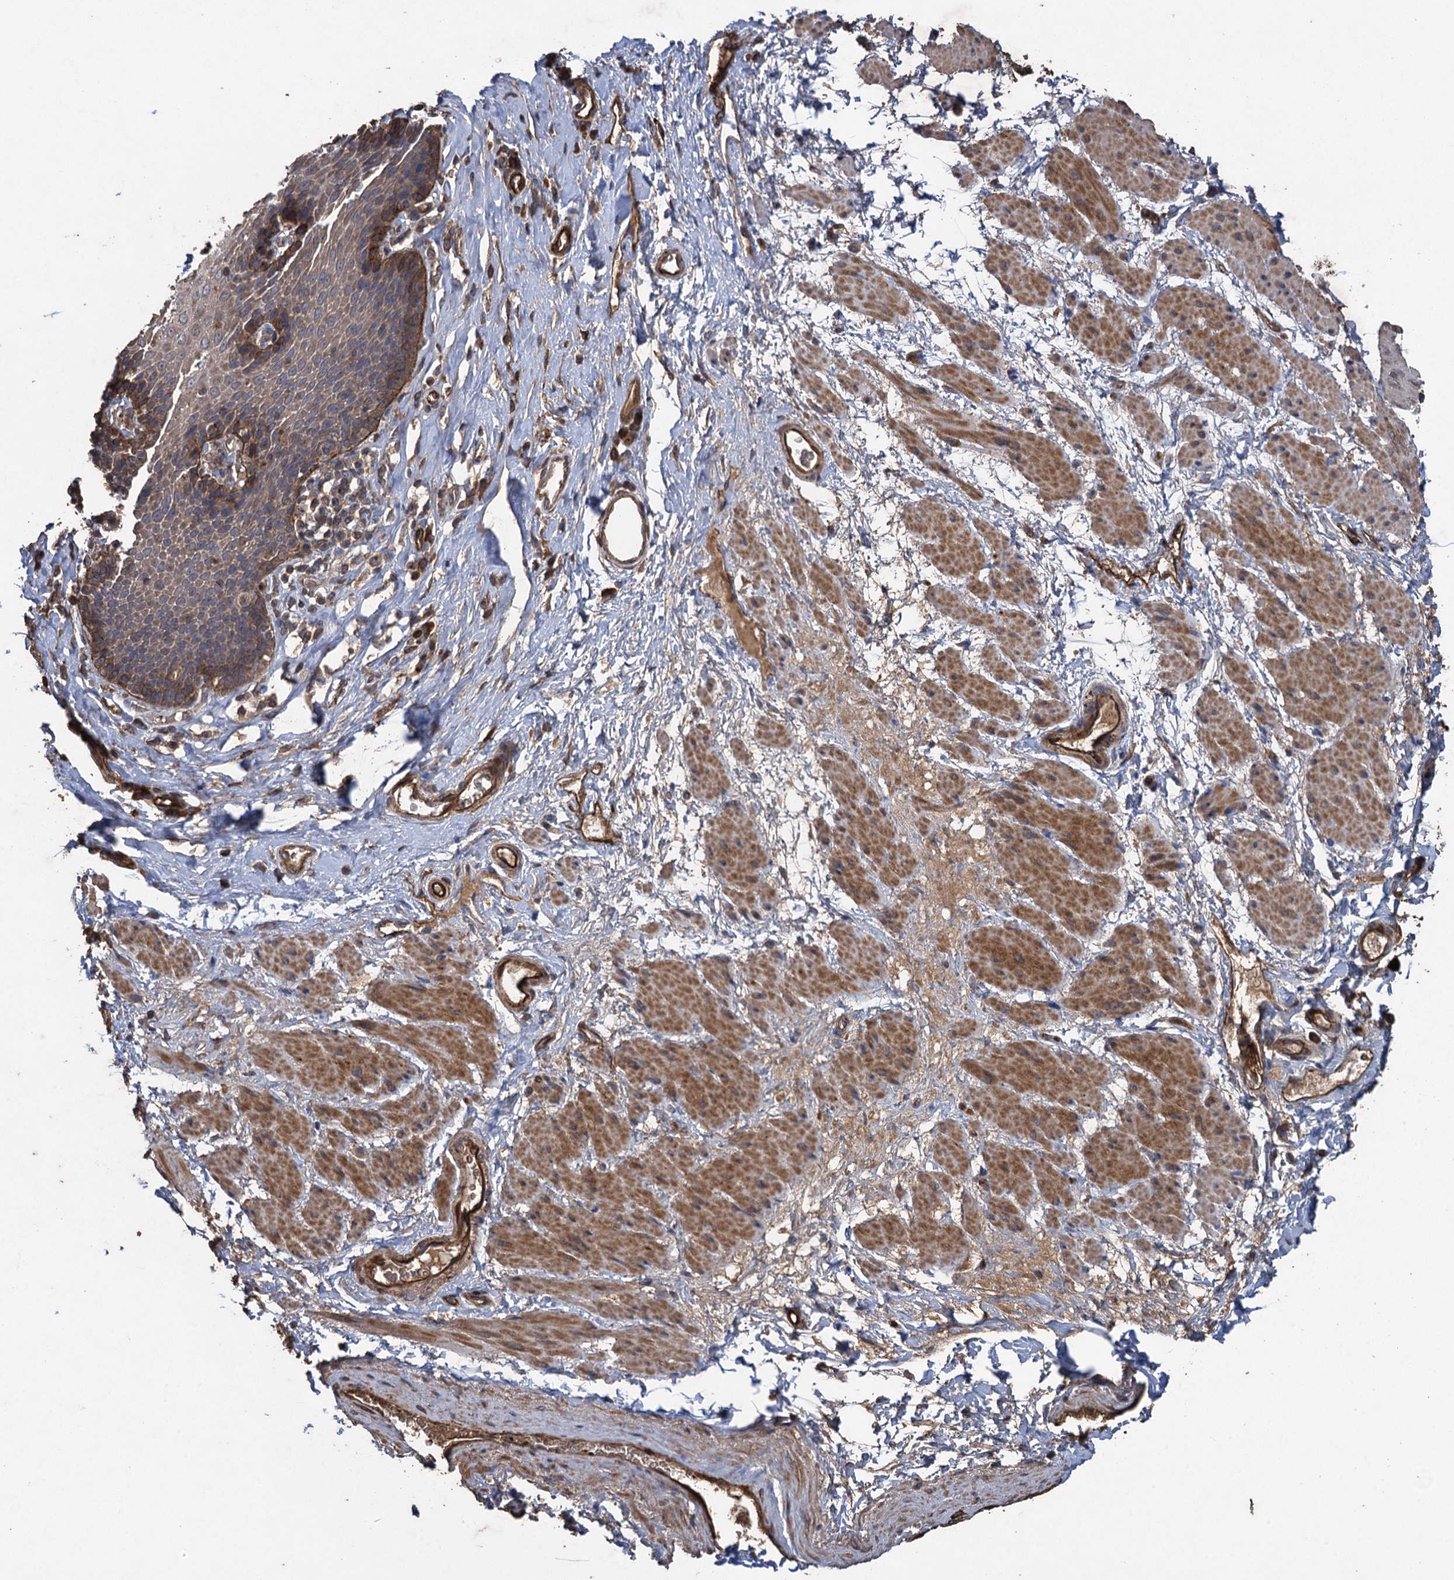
{"staining": {"intensity": "strong", "quantity": "<25%", "location": "cytoplasmic/membranous"}, "tissue": "esophagus", "cell_type": "Squamous epithelial cells", "image_type": "normal", "snomed": [{"axis": "morphology", "description": "Normal tissue, NOS"}, {"axis": "topography", "description": "Esophagus"}], "caption": "Protein staining of benign esophagus reveals strong cytoplasmic/membranous positivity in about <25% of squamous epithelial cells.", "gene": "TXNDC11", "patient": {"sex": "female", "age": 61}}